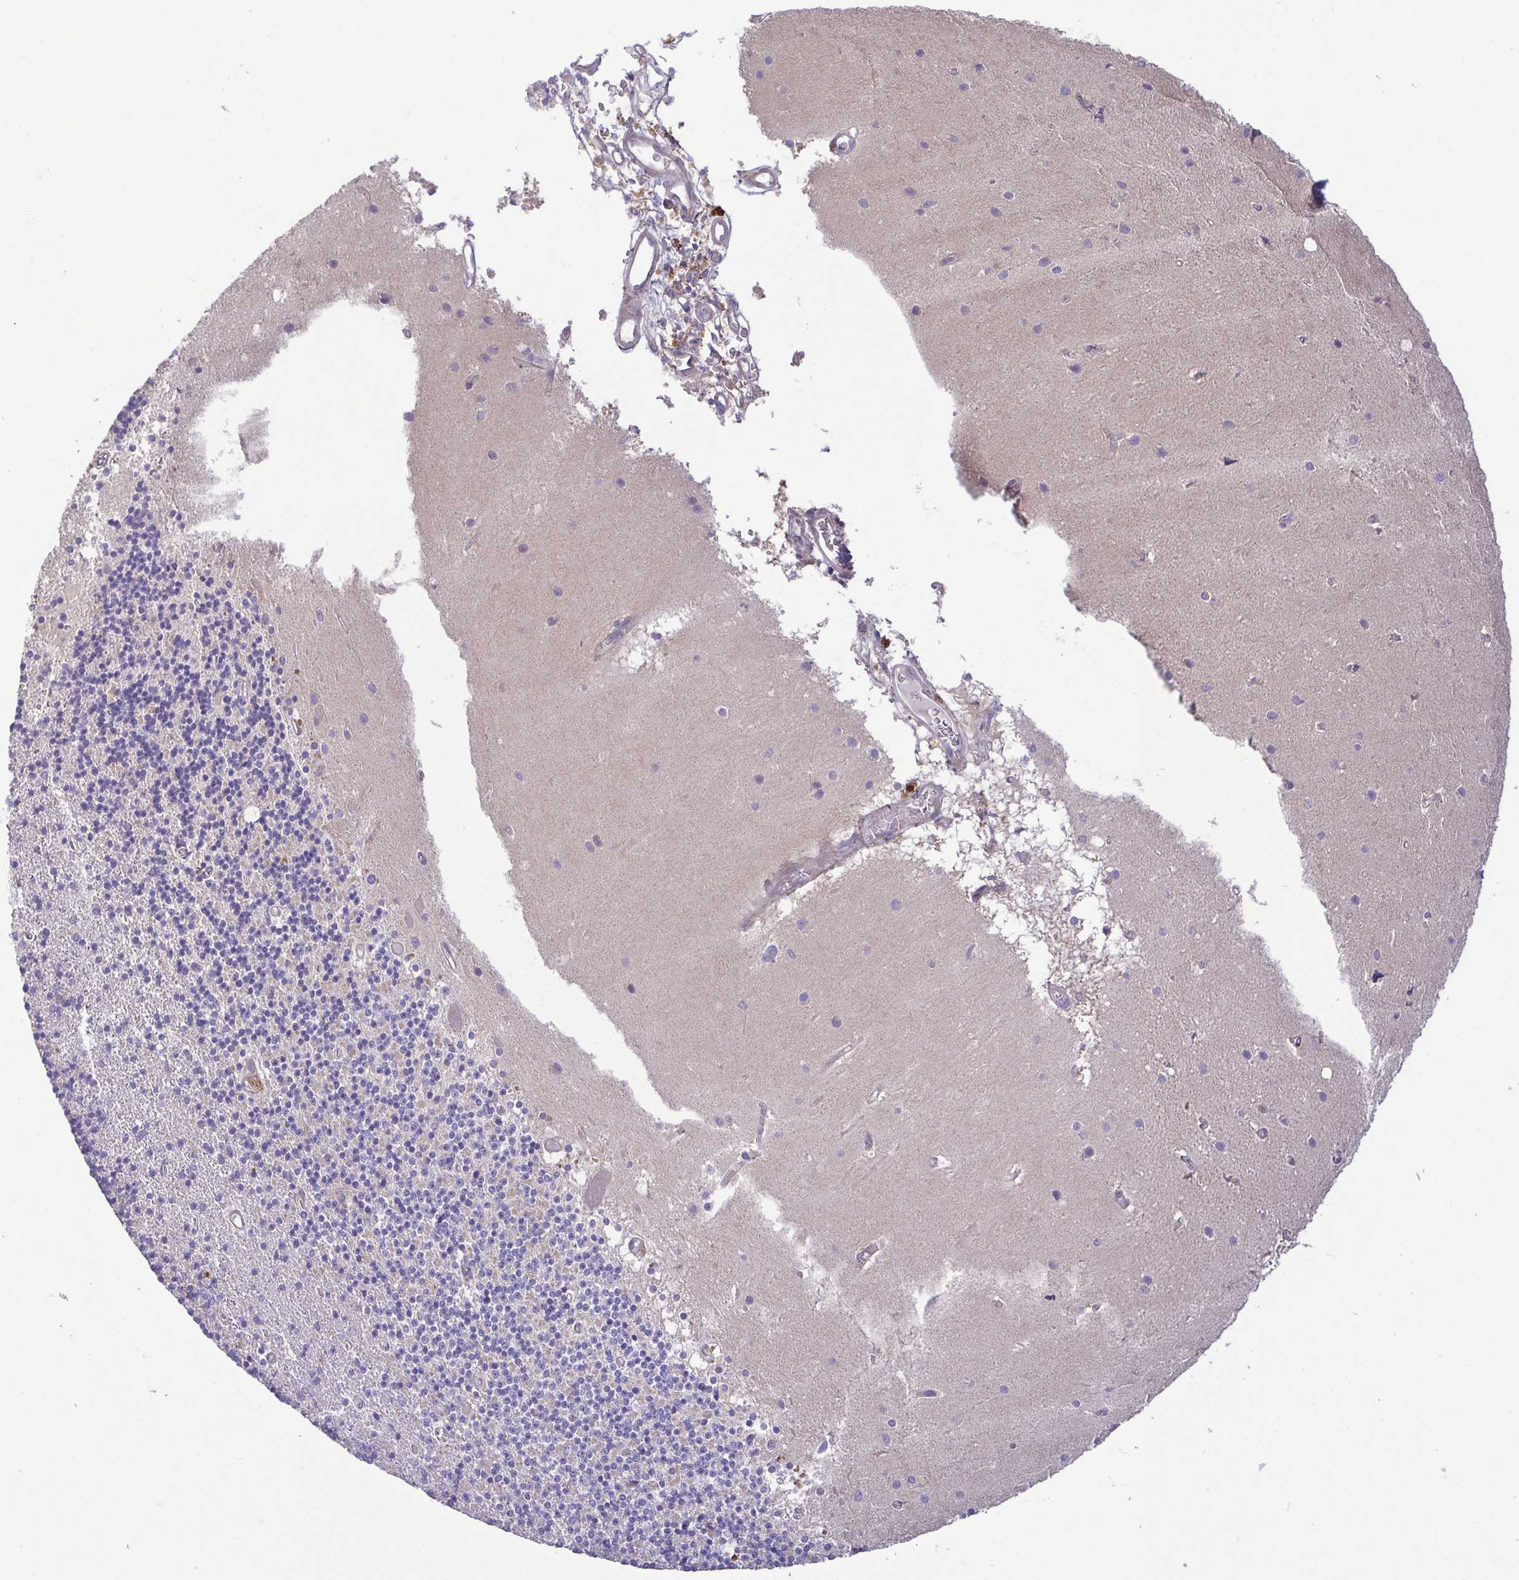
{"staining": {"intensity": "negative", "quantity": "none", "location": "none"}, "tissue": "cerebellum", "cell_type": "Cells in granular layer", "image_type": "normal", "snomed": [{"axis": "morphology", "description": "Normal tissue, NOS"}, {"axis": "topography", "description": "Cerebellum"}], "caption": "Human cerebellum stained for a protein using immunohistochemistry demonstrates no expression in cells in granular layer.", "gene": "LMF2", "patient": {"sex": "male", "age": 70}}